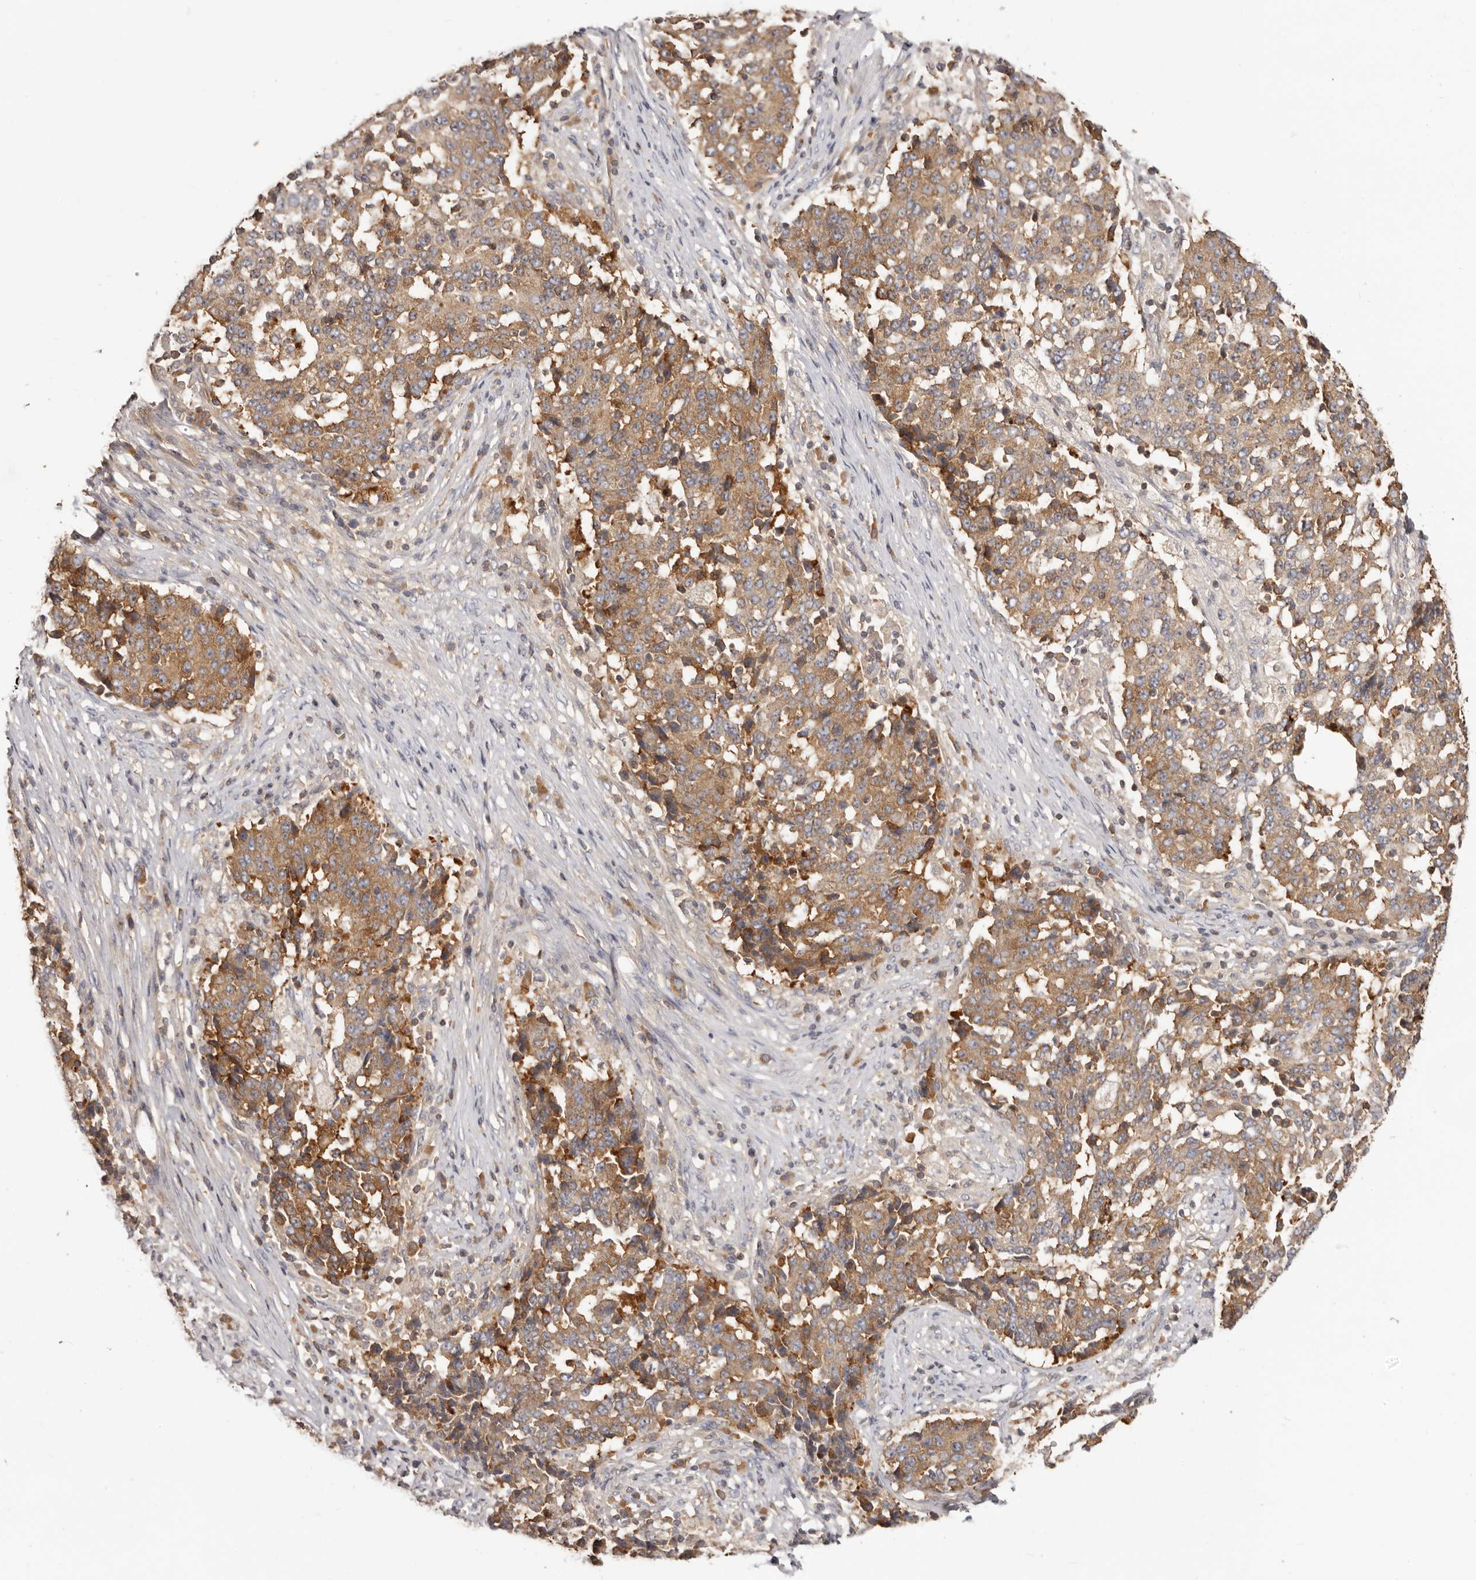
{"staining": {"intensity": "moderate", "quantity": ">75%", "location": "cytoplasmic/membranous"}, "tissue": "stomach cancer", "cell_type": "Tumor cells", "image_type": "cancer", "snomed": [{"axis": "morphology", "description": "Adenocarcinoma, NOS"}, {"axis": "topography", "description": "Stomach"}], "caption": "Adenocarcinoma (stomach) stained for a protein shows moderate cytoplasmic/membranous positivity in tumor cells.", "gene": "EEF1E1", "patient": {"sex": "male", "age": 59}}